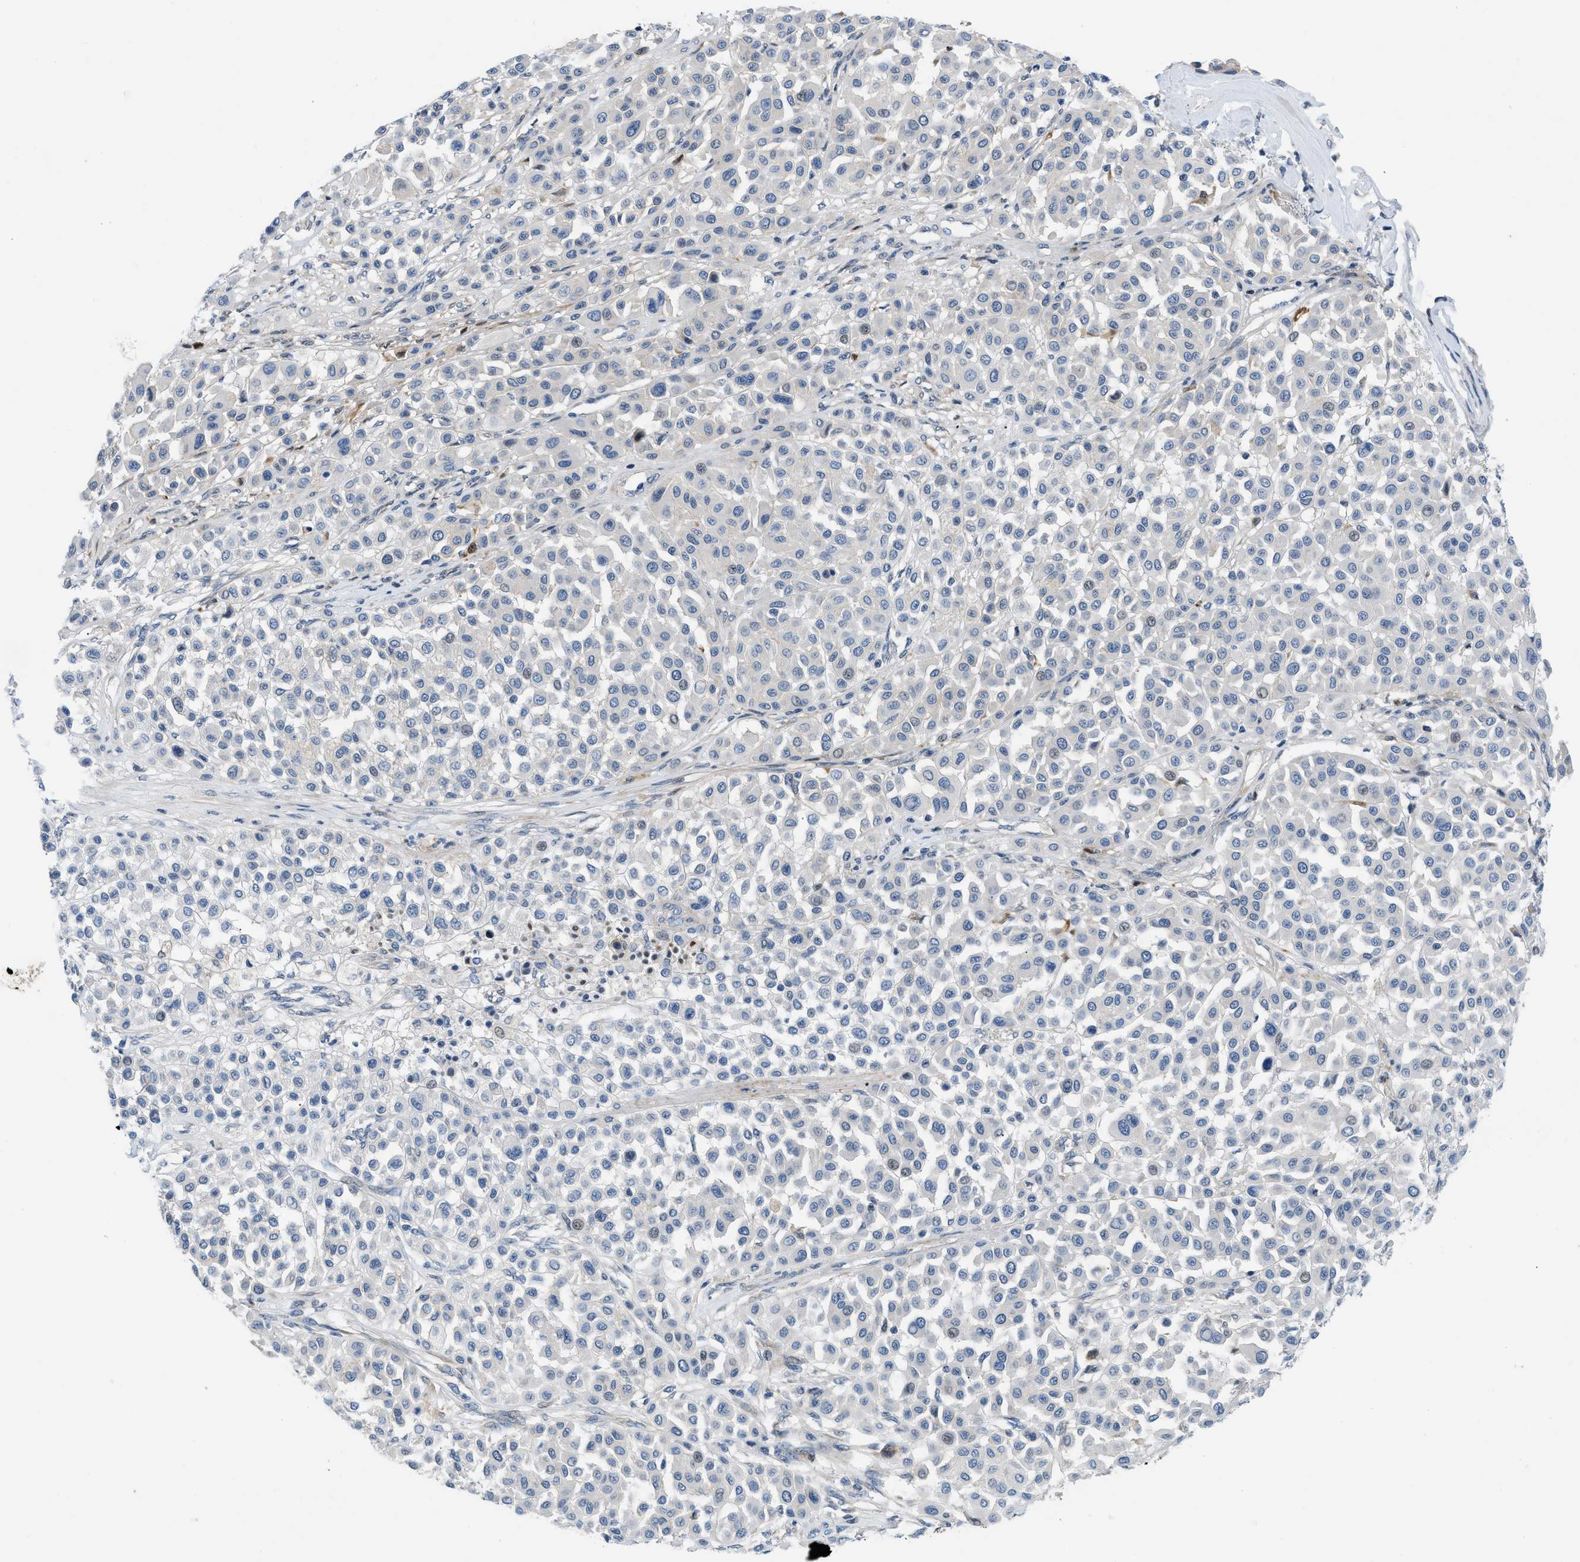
{"staining": {"intensity": "weak", "quantity": "<25%", "location": "nuclear"}, "tissue": "melanoma", "cell_type": "Tumor cells", "image_type": "cancer", "snomed": [{"axis": "morphology", "description": "Malignant melanoma, Metastatic site"}, {"axis": "topography", "description": "Soft tissue"}], "caption": "Immunohistochemical staining of melanoma exhibits no significant positivity in tumor cells.", "gene": "FDCSP", "patient": {"sex": "male", "age": 41}}